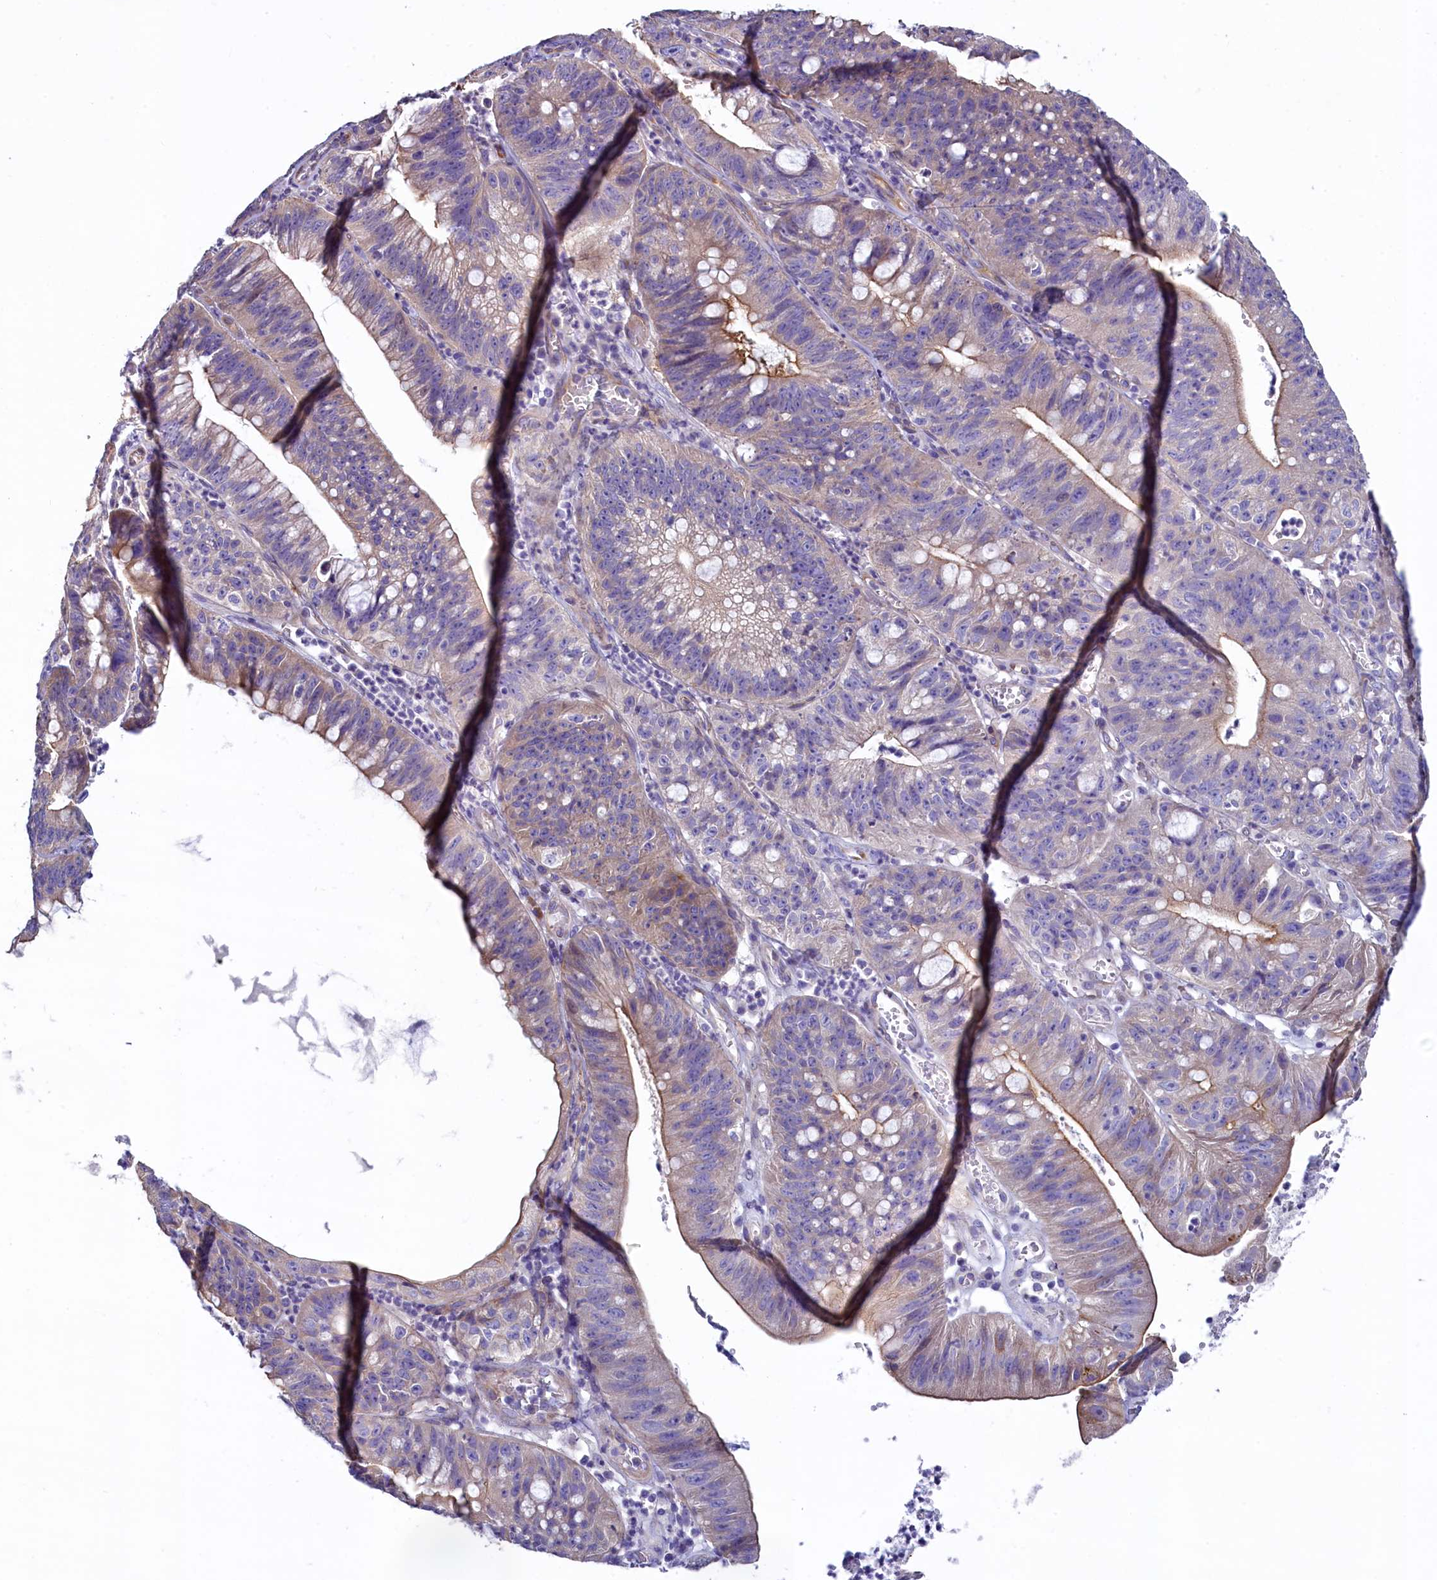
{"staining": {"intensity": "weak", "quantity": "25%-75%", "location": "cytoplasmic/membranous"}, "tissue": "stomach cancer", "cell_type": "Tumor cells", "image_type": "cancer", "snomed": [{"axis": "morphology", "description": "Adenocarcinoma, NOS"}, {"axis": "topography", "description": "Stomach"}], "caption": "About 25%-75% of tumor cells in adenocarcinoma (stomach) display weak cytoplasmic/membranous protein staining as visualized by brown immunohistochemical staining.", "gene": "KRBOX5", "patient": {"sex": "male", "age": 59}}